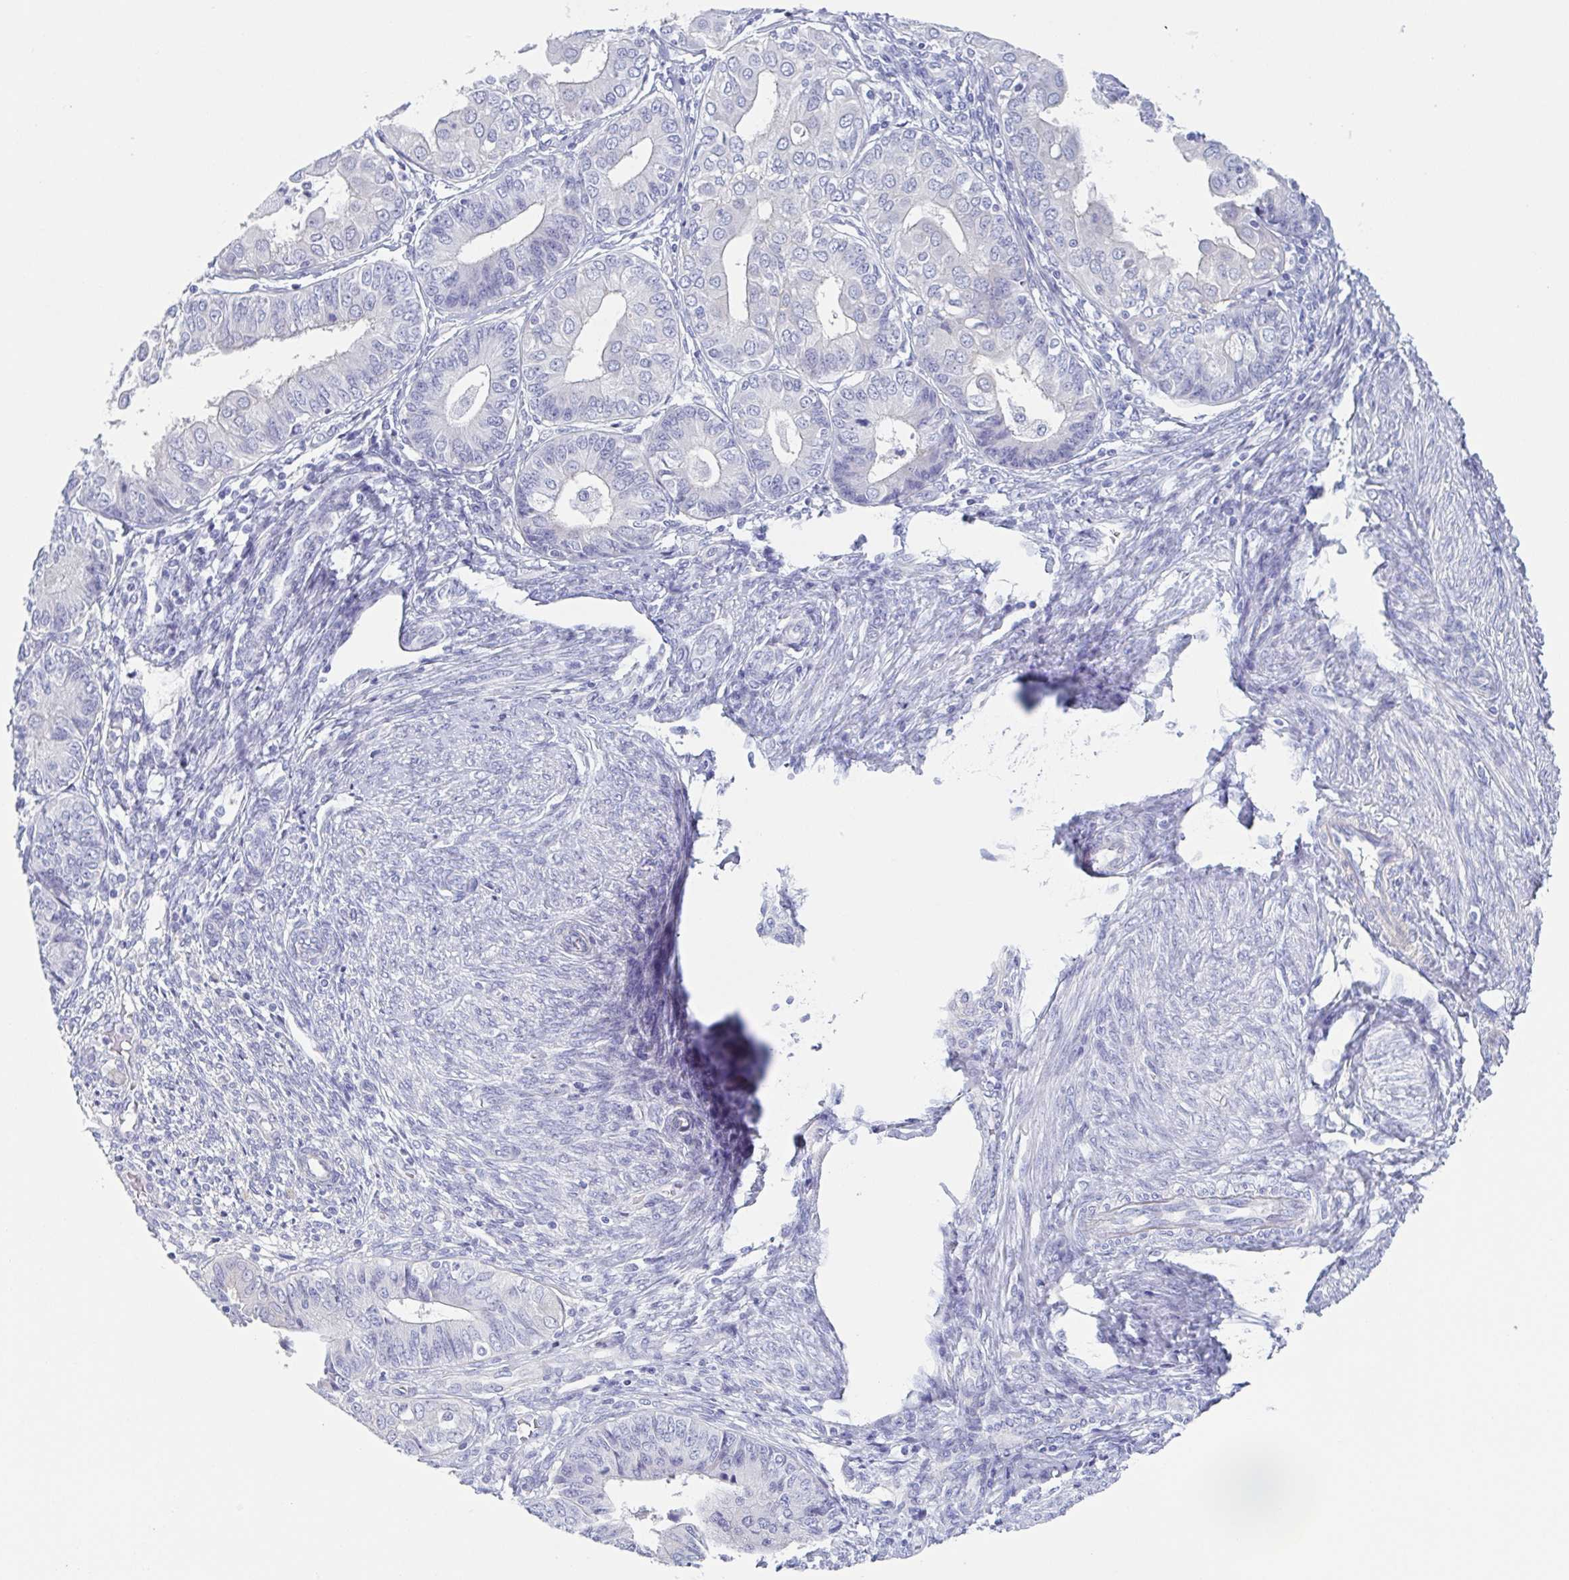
{"staining": {"intensity": "negative", "quantity": "none", "location": "none"}, "tissue": "endometrial cancer", "cell_type": "Tumor cells", "image_type": "cancer", "snomed": [{"axis": "morphology", "description": "Adenocarcinoma, NOS"}, {"axis": "topography", "description": "Endometrium"}], "caption": "The IHC micrograph has no significant staining in tumor cells of endometrial adenocarcinoma tissue.", "gene": "DYNC1I1", "patient": {"sex": "female", "age": 68}}